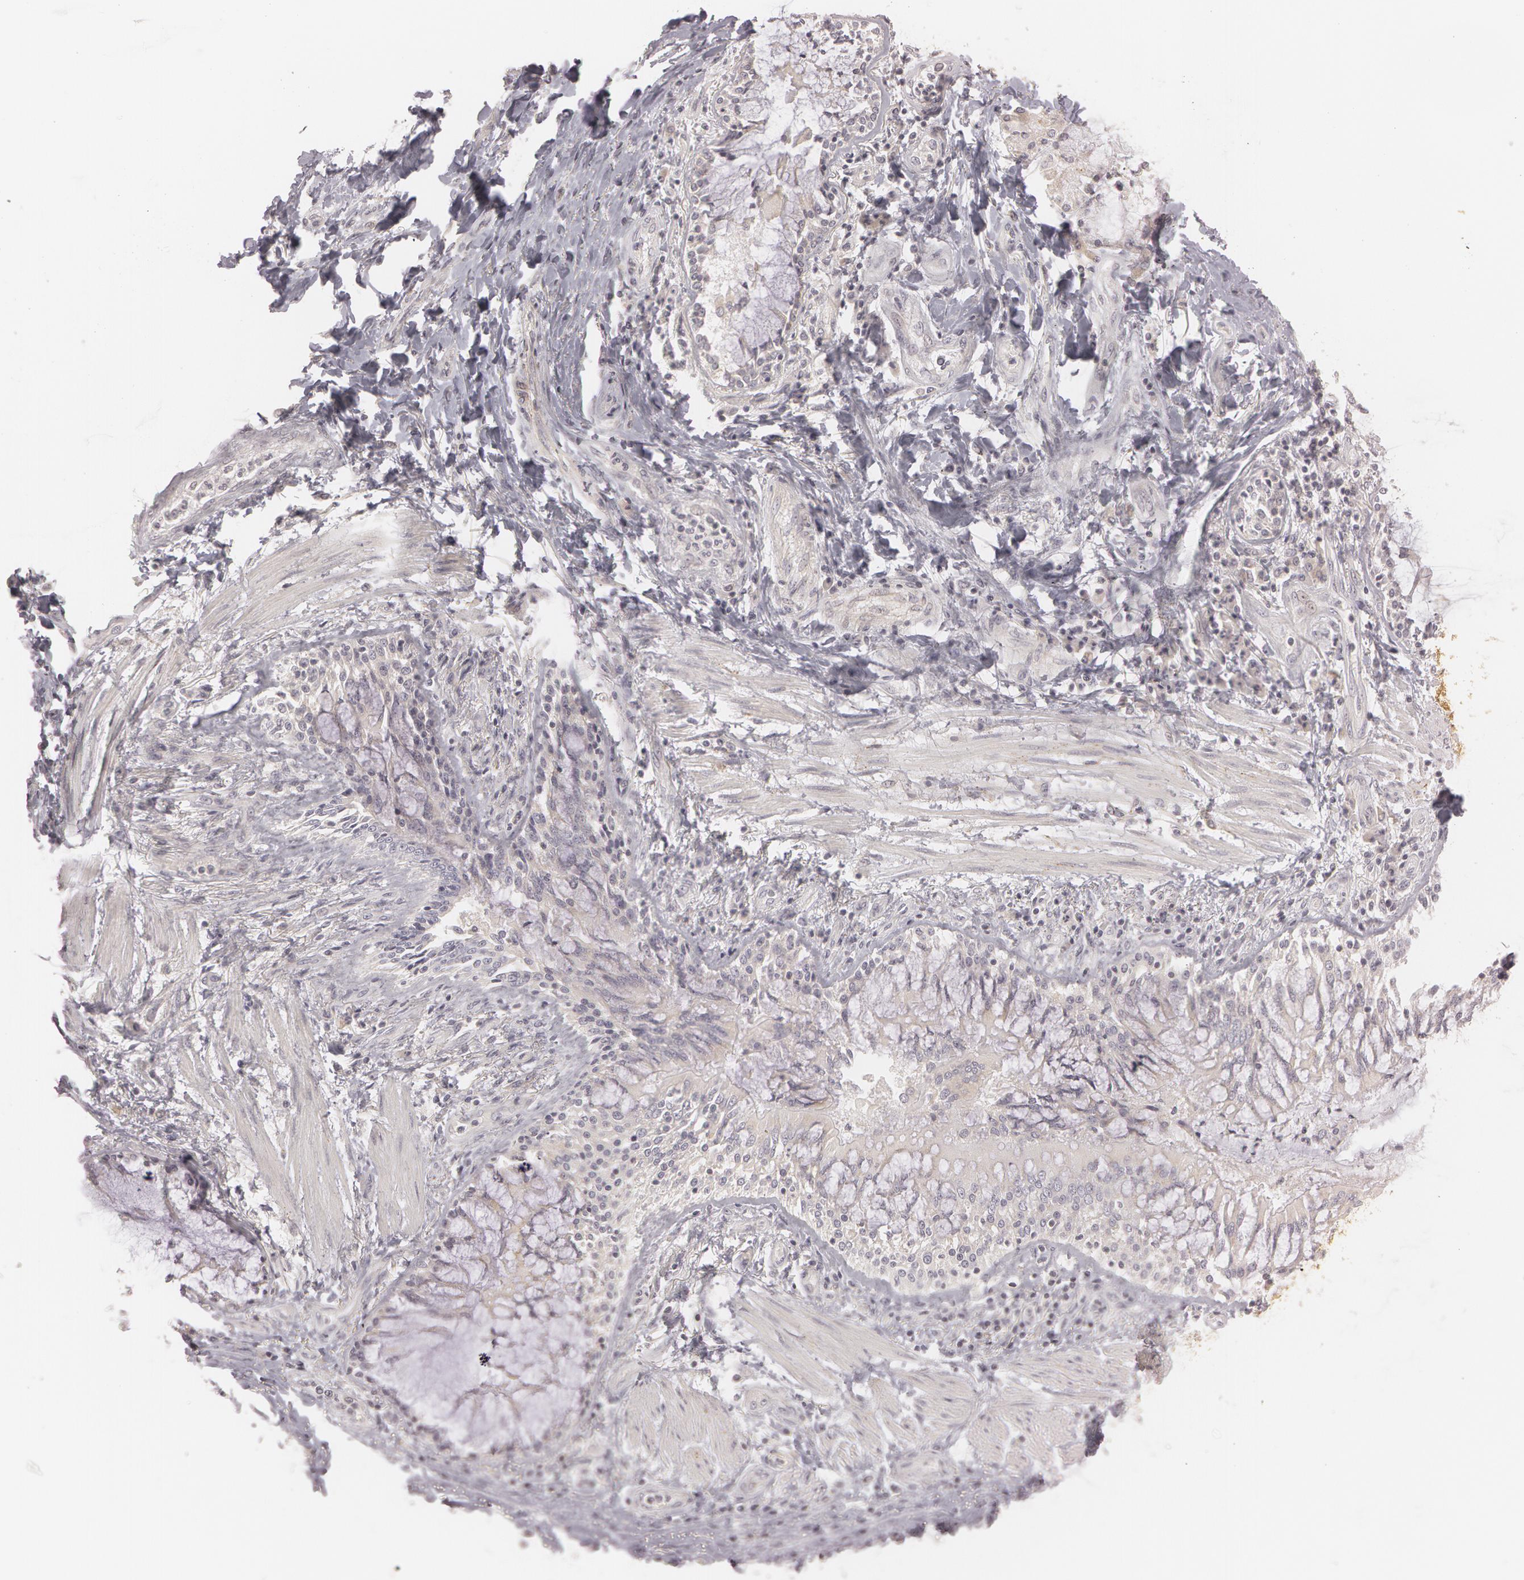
{"staining": {"intensity": "weak", "quantity": "25%-75%", "location": "cytoplasmic/membranous"}, "tissue": "adipose tissue", "cell_type": "Adipocytes", "image_type": "normal", "snomed": [{"axis": "morphology", "description": "Normal tissue, NOS"}, {"axis": "morphology", "description": "Adenocarcinoma, NOS"}, {"axis": "topography", "description": "Cartilage tissue"}, {"axis": "topography", "description": "Lung"}], "caption": "IHC micrograph of unremarkable adipose tissue: human adipose tissue stained using immunohistochemistry (IHC) displays low levels of weak protein expression localized specifically in the cytoplasmic/membranous of adipocytes, appearing as a cytoplasmic/membranous brown color.", "gene": "RALGAPA1", "patient": {"sex": "female", "age": 67}}